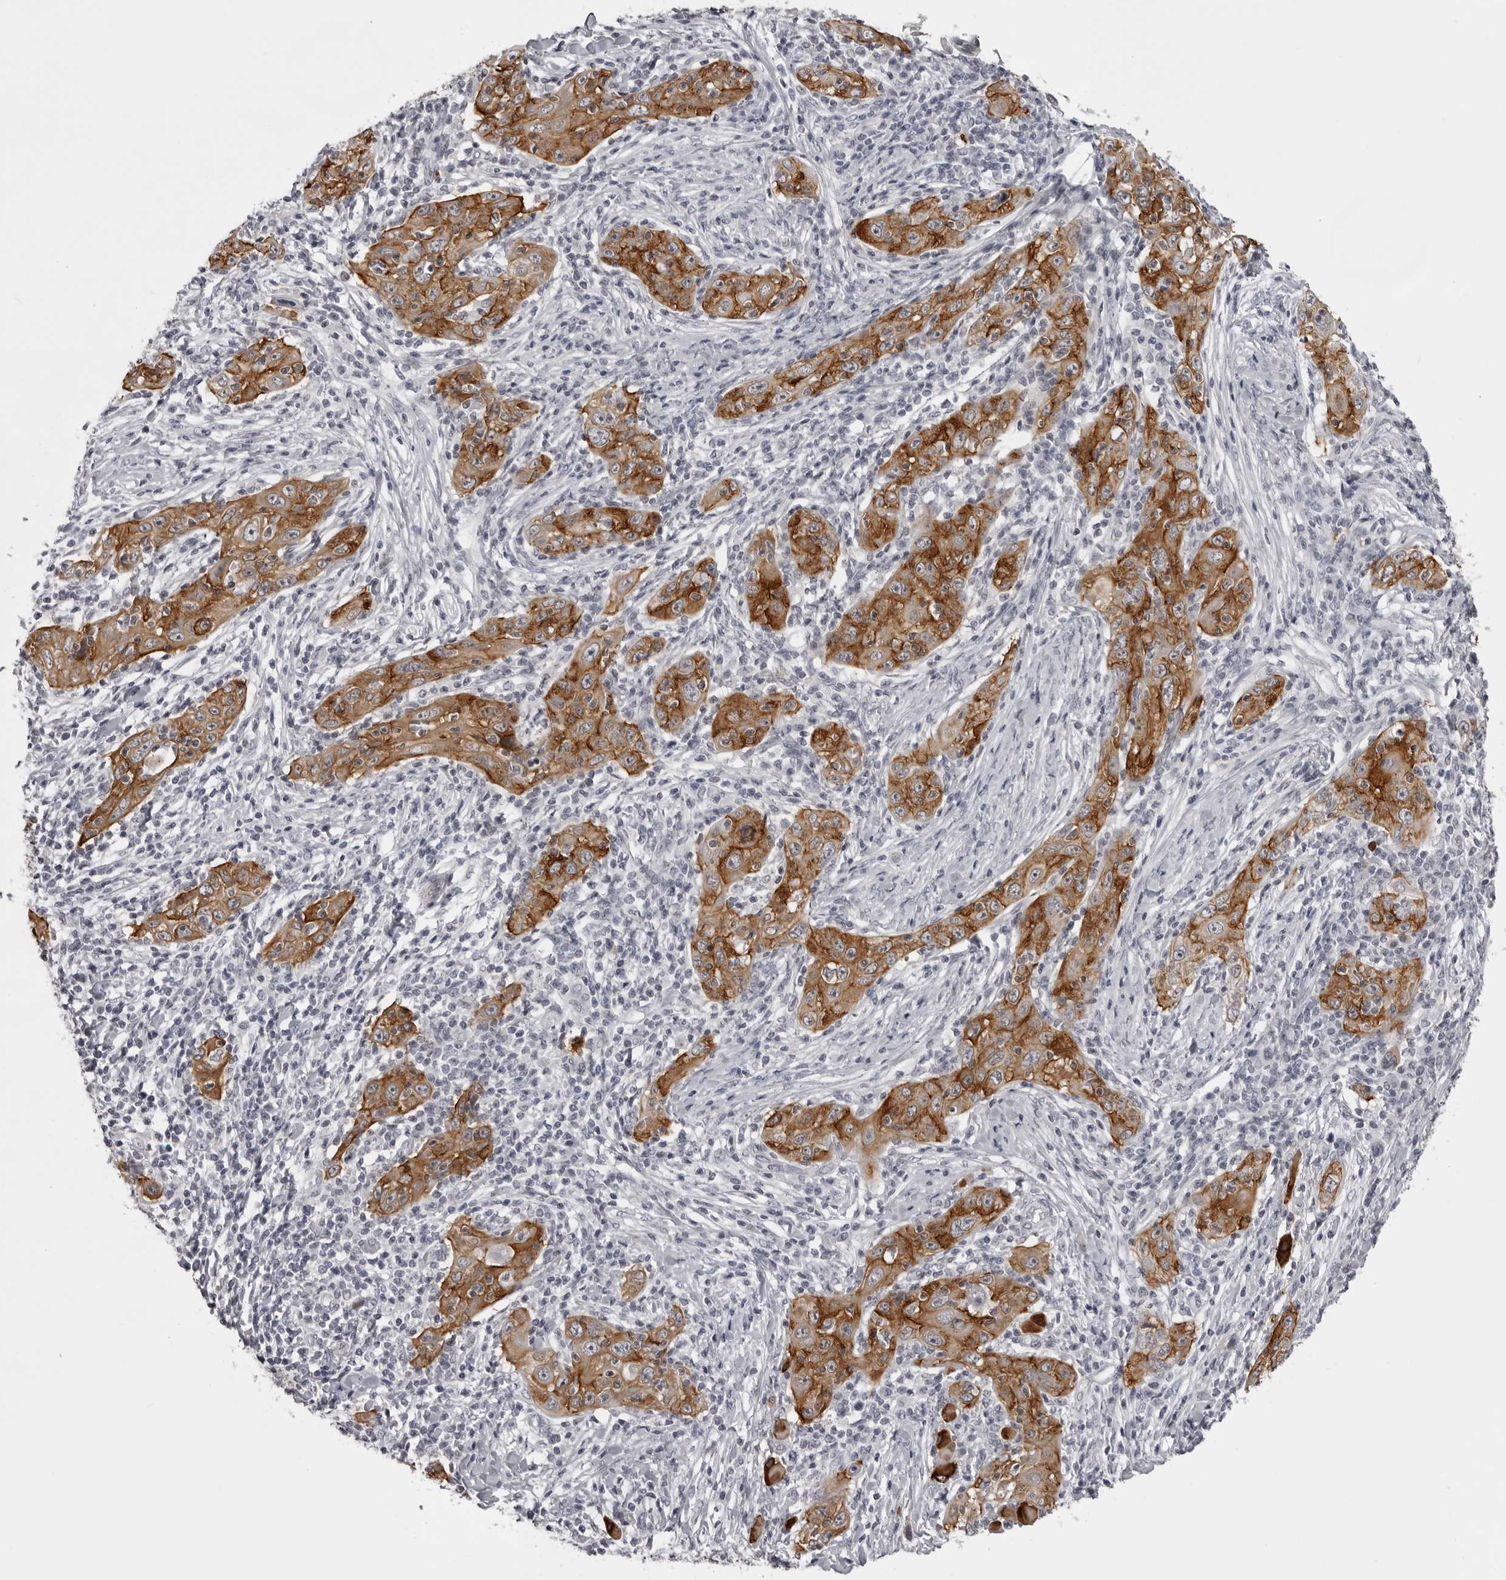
{"staining": {"intensity": "moderate", "quantity": ">75%", "location": "cytoplasmic/membranous"}, "tissue": "skin cancer", "cell_type": "Tumor cells", "image_type": "cancer", "snomed": [{"axis": "morphology", "description": "Squamous cell carcinoma, NOS"}, {"axis": "topography", "description": "Skin"}], "caption": "Approximately >75% of tumor cells in human skin squamous cell carcinoma show moderate cytoplasmic/membranous protein expression as visualized by brown immunohistochemical staining.", "gene": "NUDT18", "patient": {"sex": "female", "age": 88}}